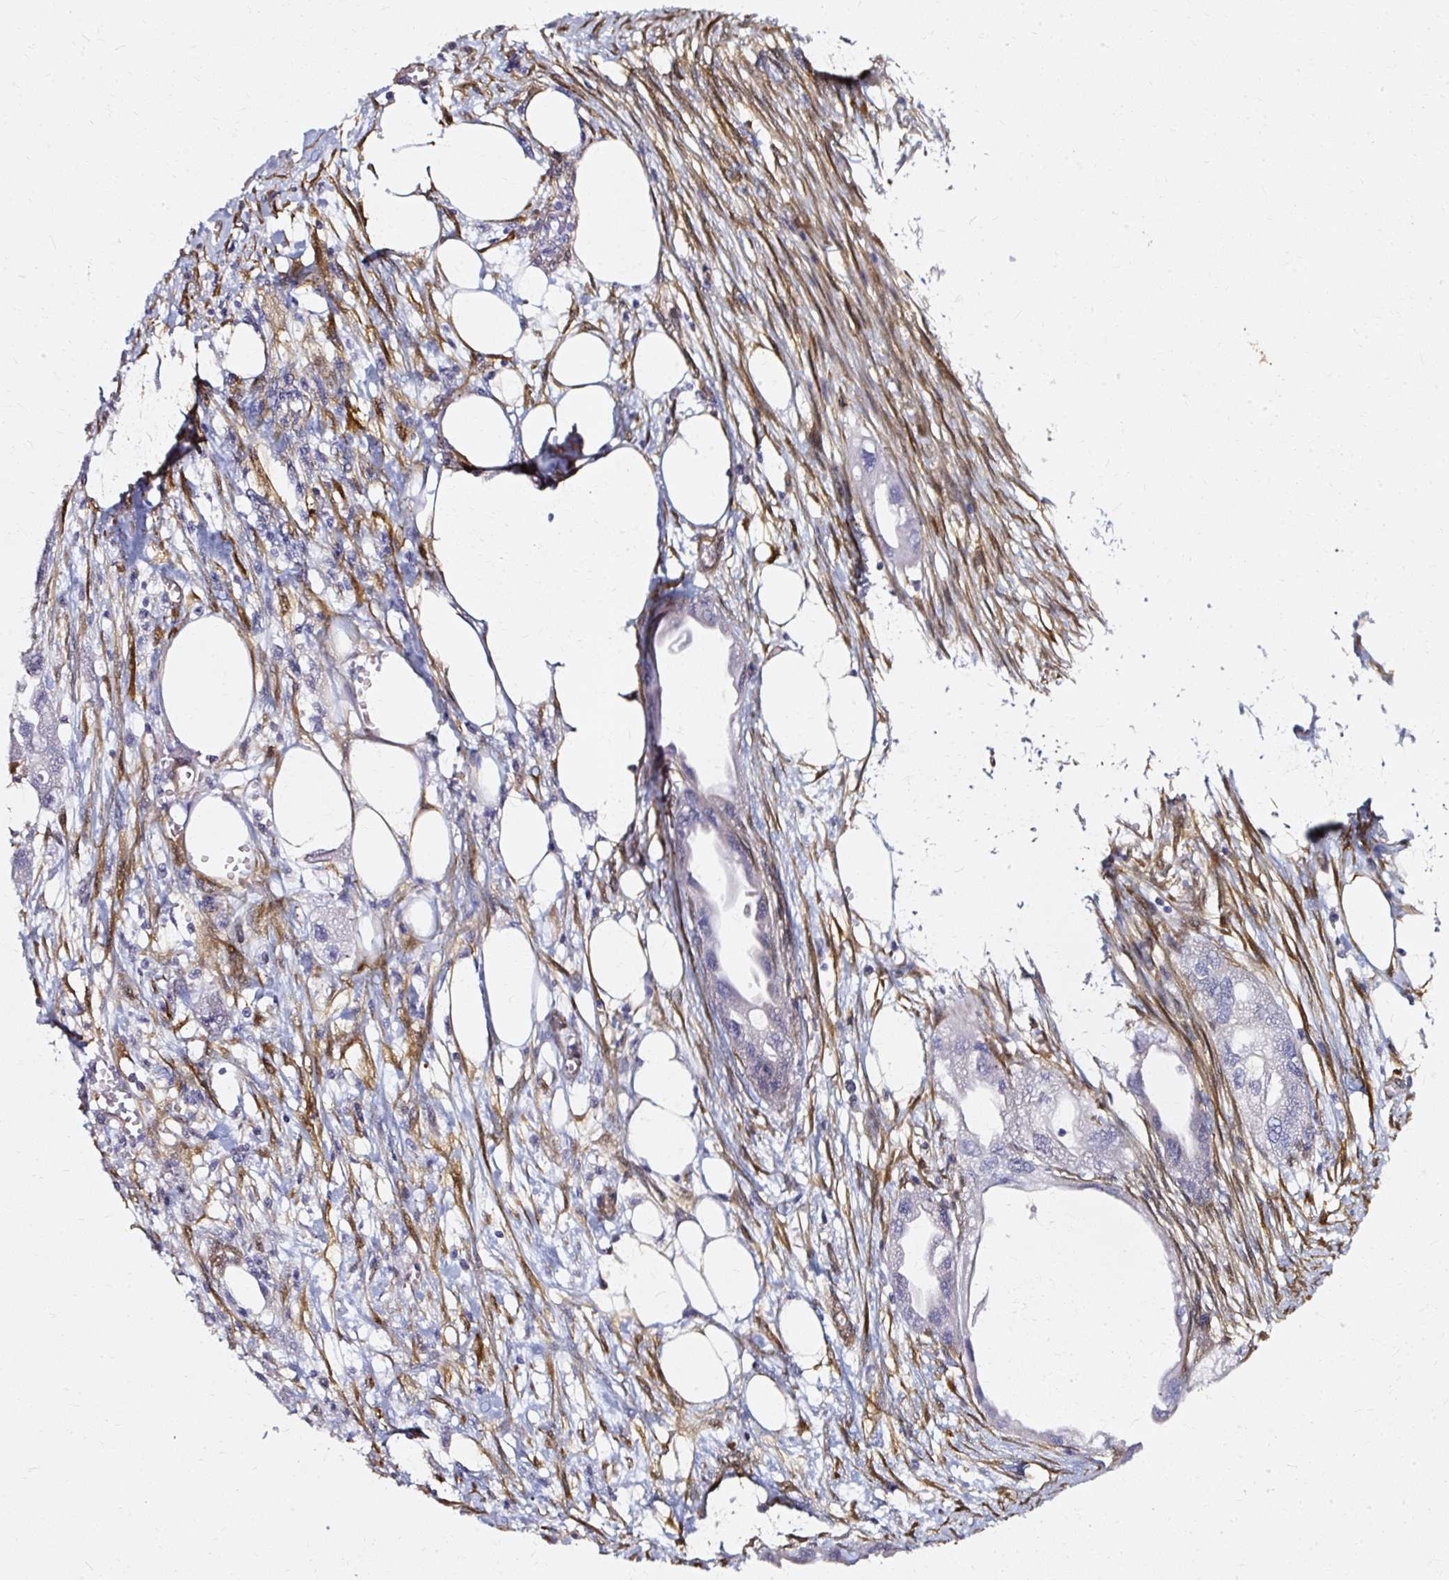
{"staining": {"intensity": "negative", "quantity": "none", "location": "none"}, "tissue": "endometrial cancer", "cell_type": "Tumor cells", "image_type": "cancer", "snomed": [{"axis": "morphology", "description": "Adenocarcinoma, NOS"}, {"axis": "morphology", "description": "Adenocarcinoma, metastatic, NOS"}, {"axis": "topography", "description": "Adipose tissue"}, {"axis": "topography", "description": "Endometrium"}], "caption": "A high-resolution micrograph shows immunohistochemistry (IHC) staining of endometrial cancer (metastatic adenocarcinoma), which exhibits no significant expression in tumor cells. (DAB (3,3'-diaminobenzidine) IHC, high magnification).", "gene": "CNN3", "patient": {"sex": "female", "age": 67}}